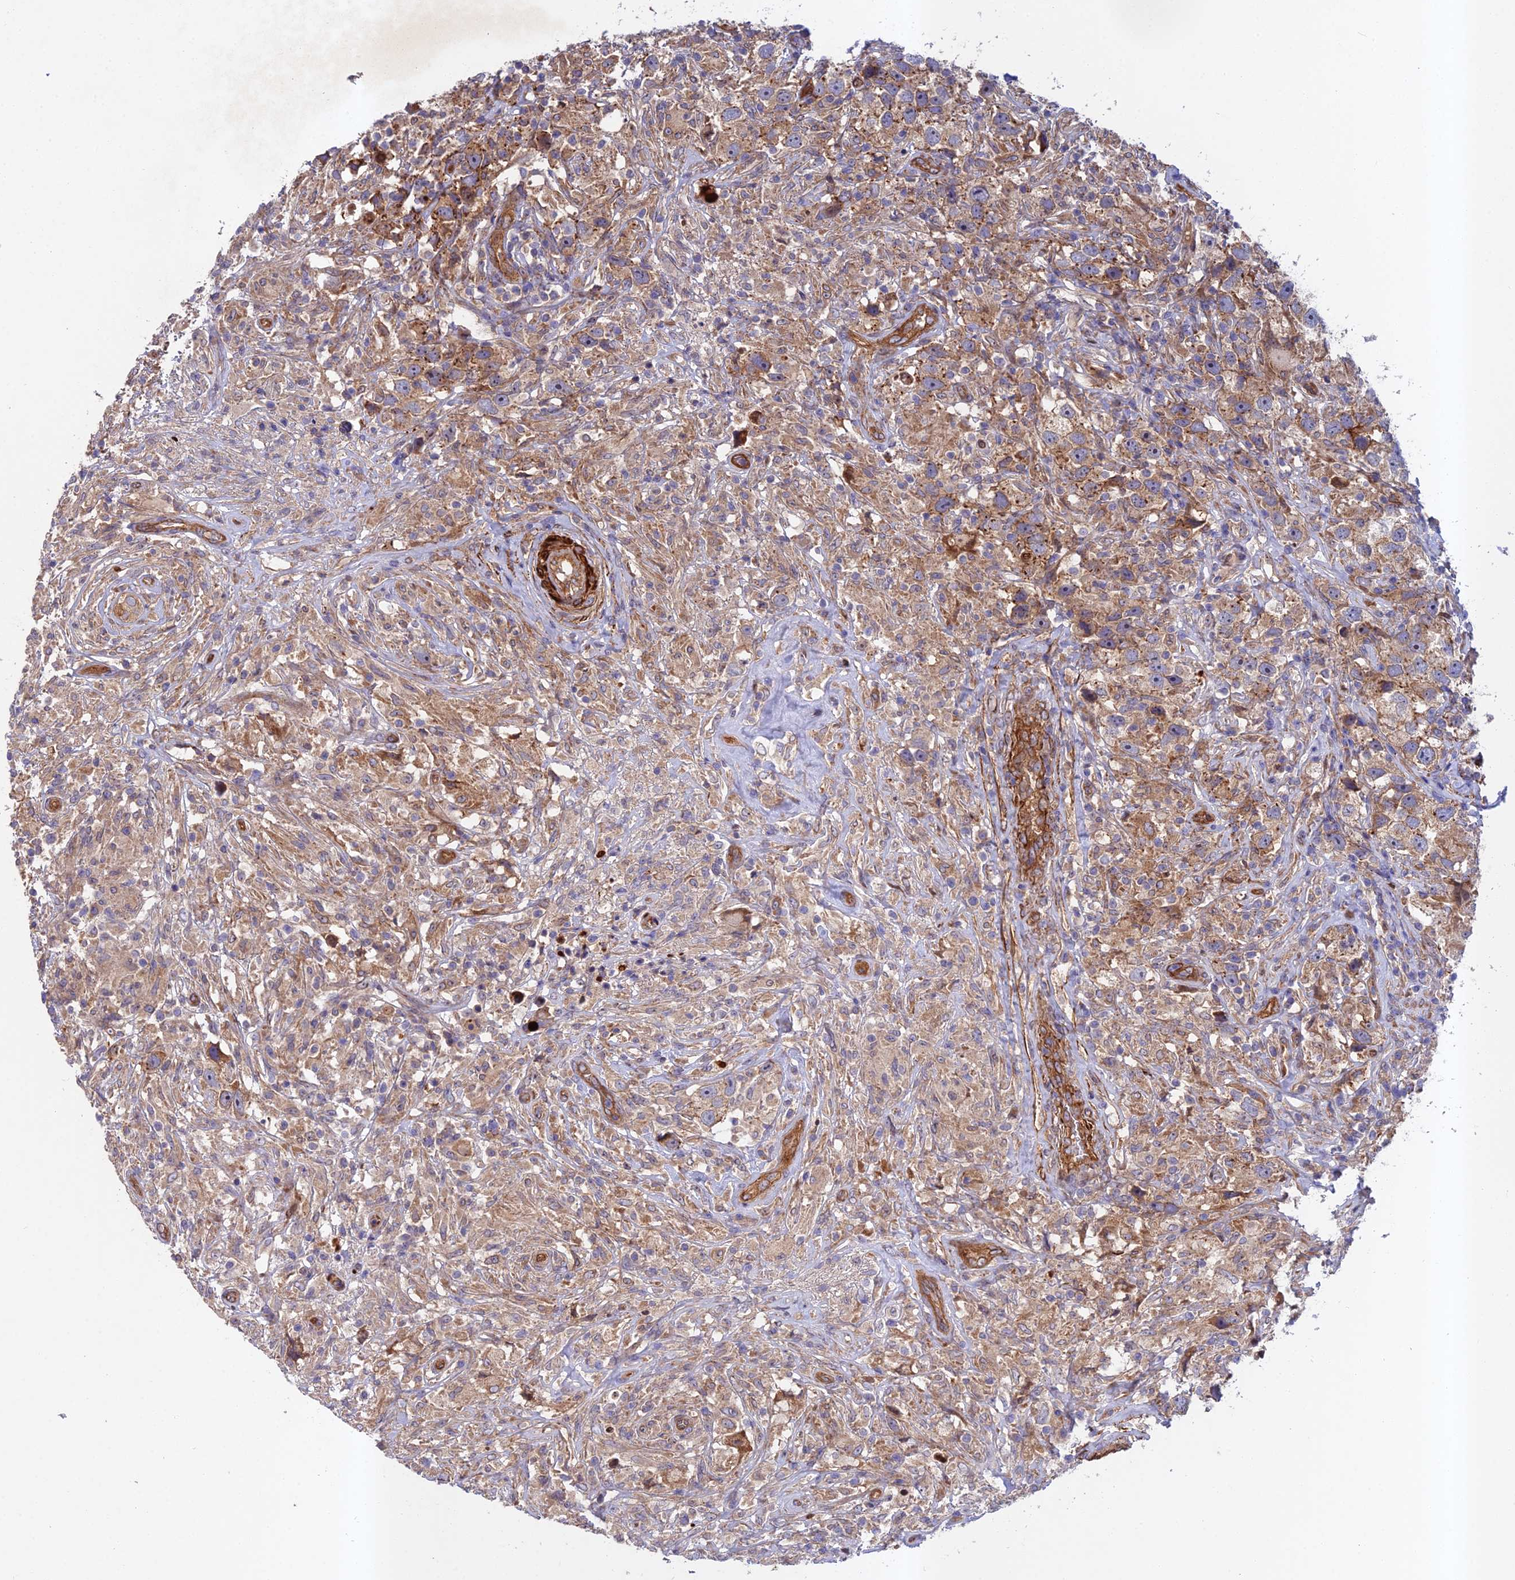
{"staining": {"intensity": "moderate", "quantity": ">75%", "location": "cytoplasmic/membranous"}, "tissue": "testis cancer", "cell_type": "Tumor cells", "image_type": "cancer", "snomed": [{"axis": "morphology", "description": "Seminoma, NOS"}, {"axis": "topography", "description": "Testis"}], "caption": "Moderate cytoplasmic/membranous staining for a protein is identified in approximately >75% of tumor cells of testis seminoma using immunohistochemistry.", "gene": "RALGAPA2", "patient": {"sex": "male", "age": 49}}